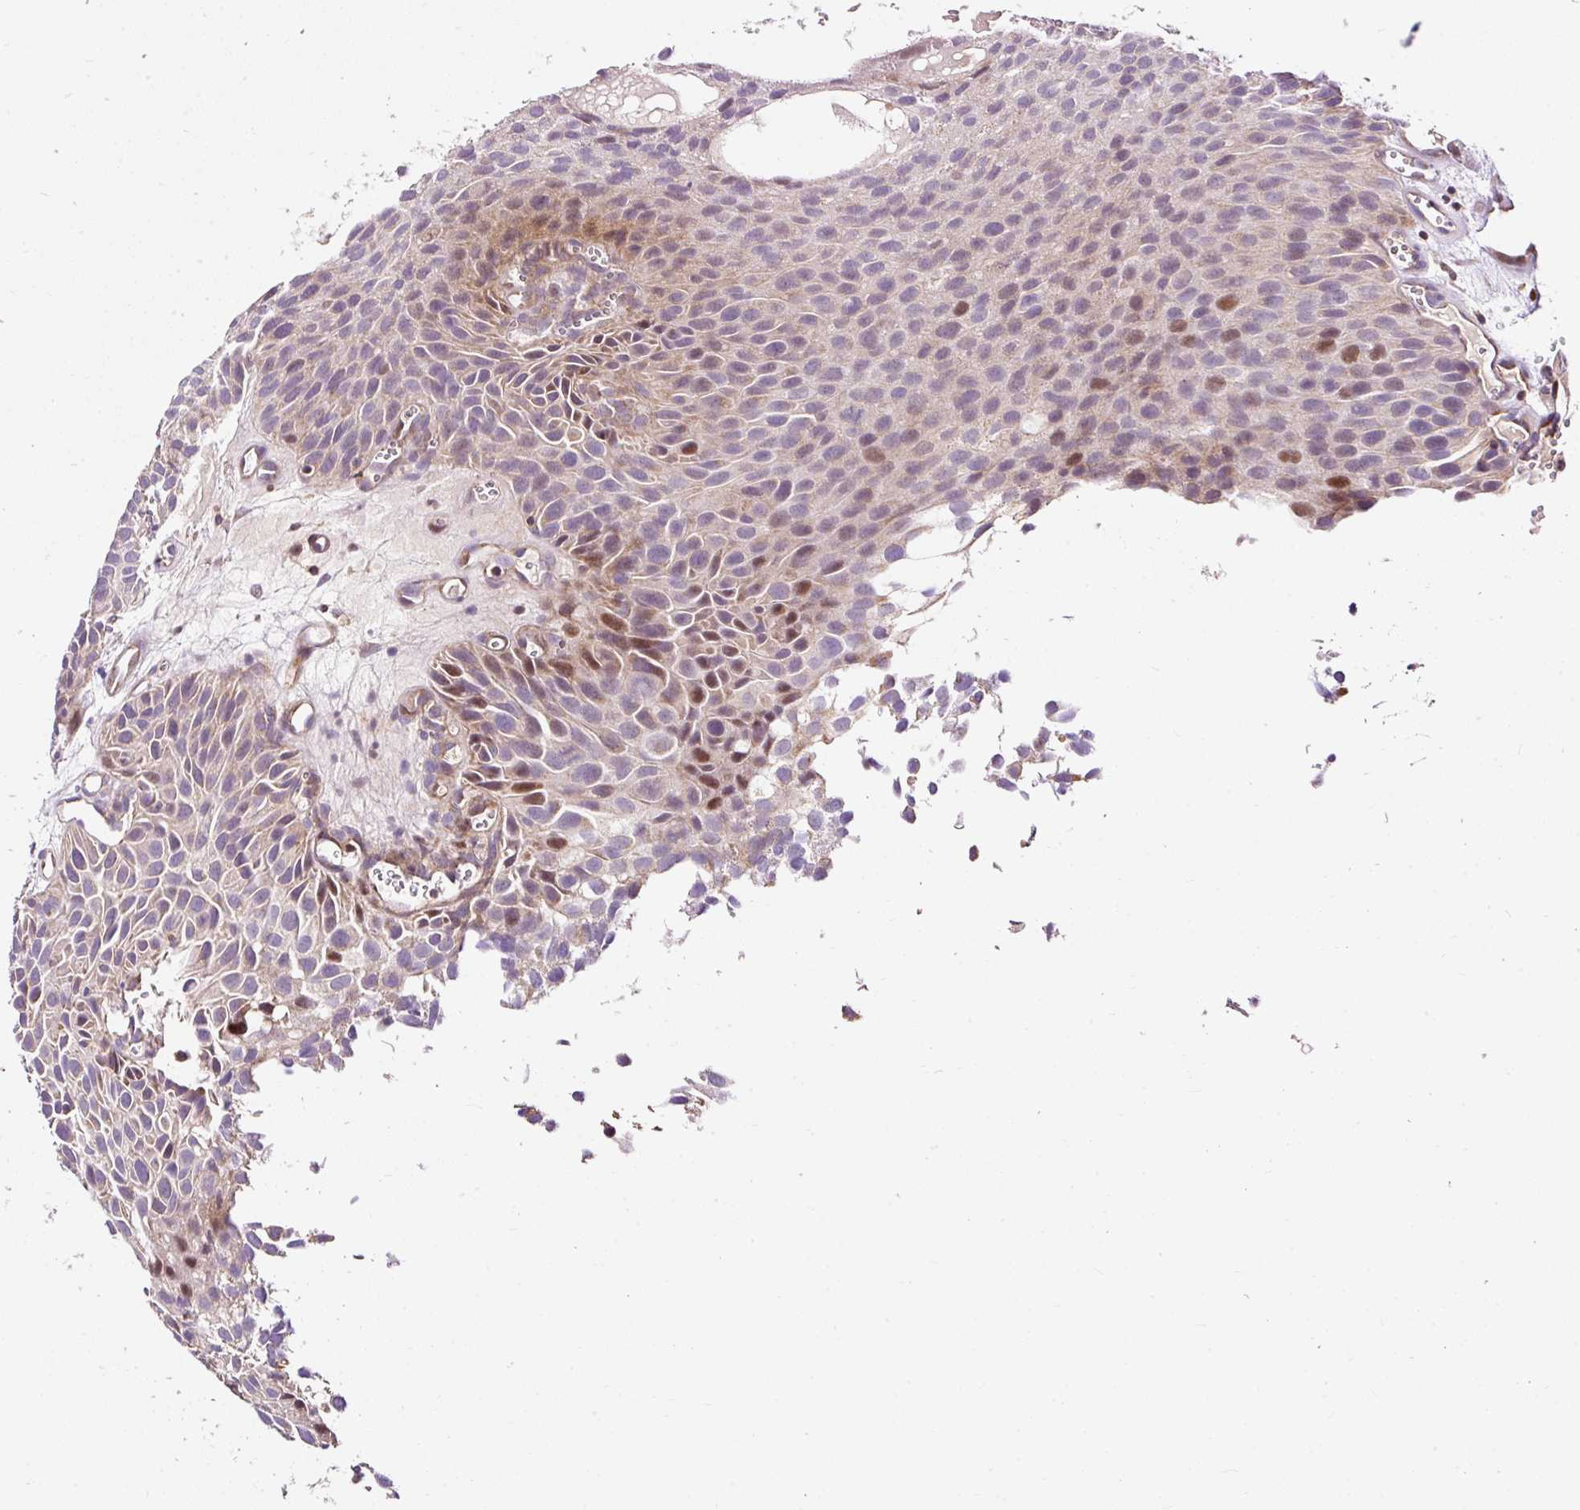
{"staining": {"intensity": "moderate", "quantity": "<25%", "location": "nuclear"}, "tissue": "urothelial cancer", "cell_type": "Tumor cells", "image_type": "cancer", "snomed": [{"axis": "morphology", "description": "Urothelial carcinoma, Low grade"}, {"axis": "topography", "description": "Urinary bladder"}], "caption": "Low-grade urothelial carcinoma tissue reveals moderate nuclear expression in about <25% of tumor cells", "gene": "BOLA3", "patient": {"sex": "male", "age": 88}}